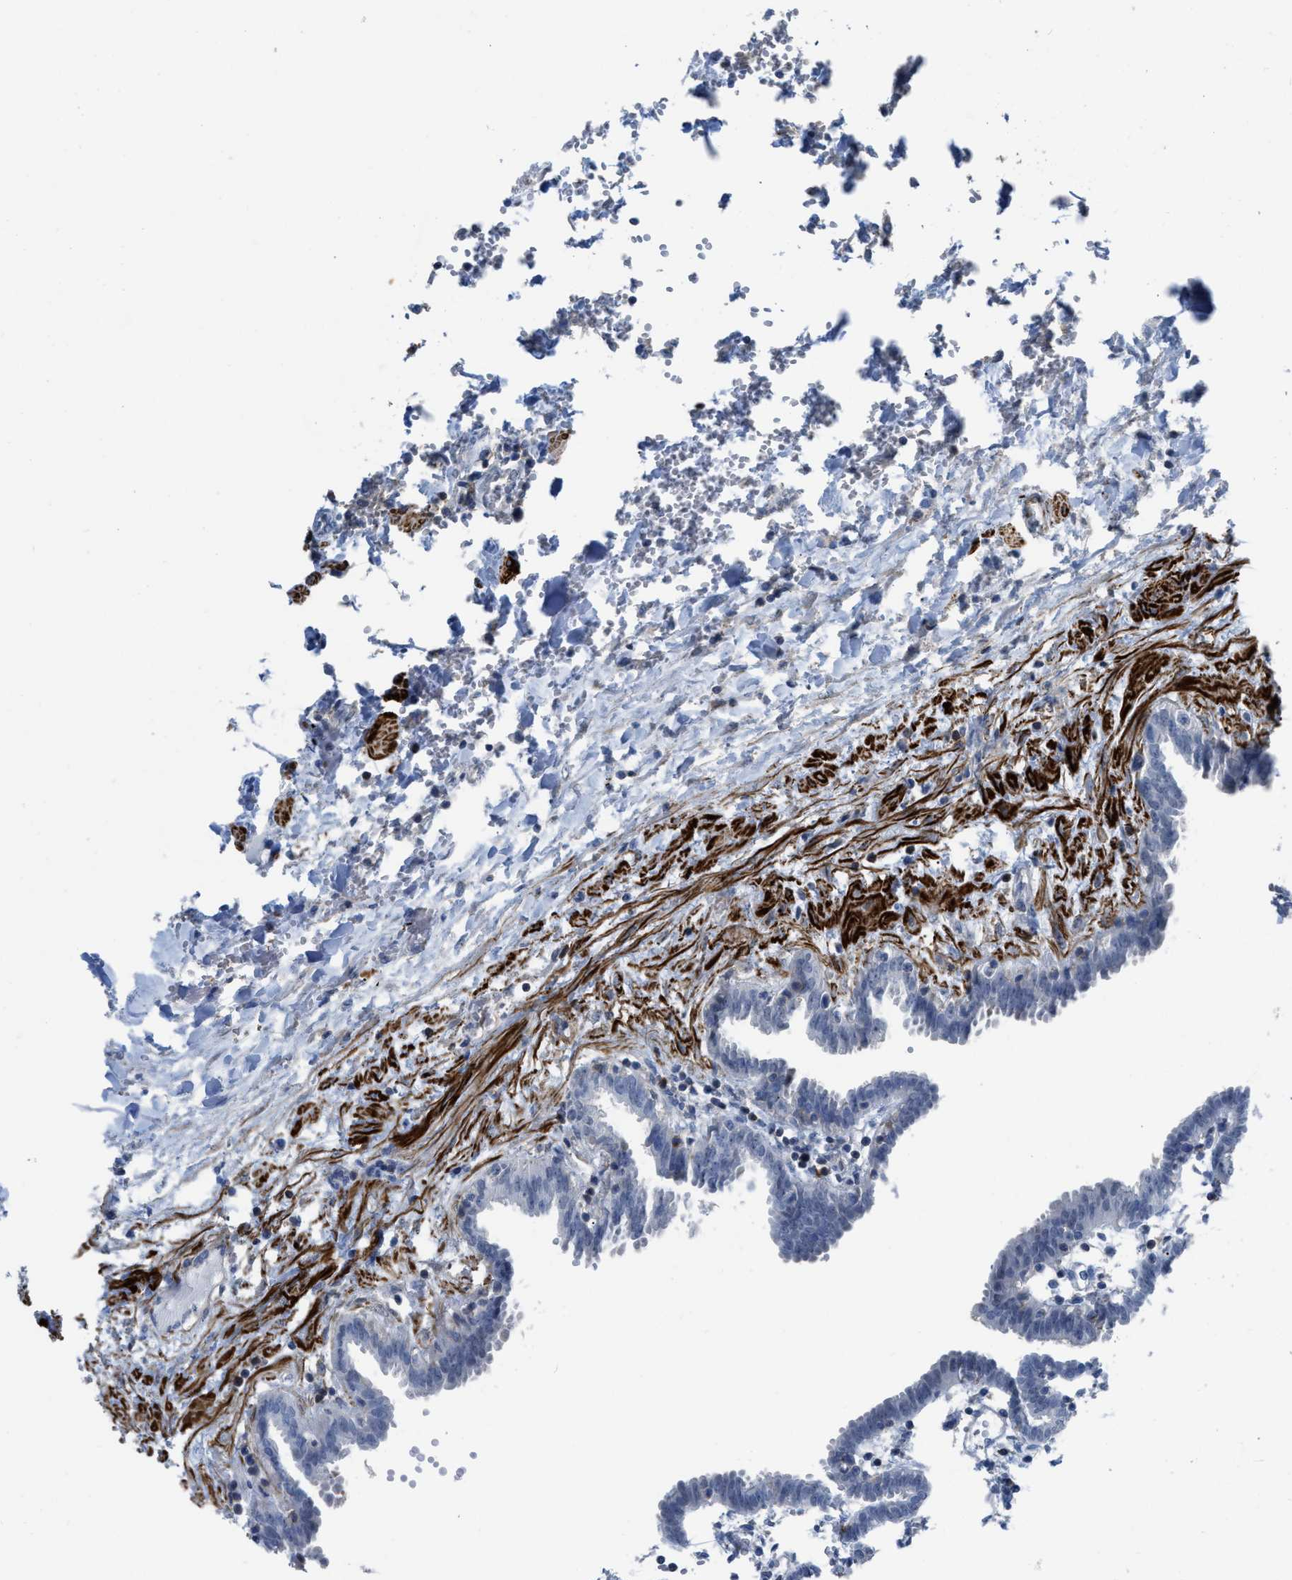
{"staining": {"intensity": "negative", "quantity": "none", "location": "none"}, "tissue": "fallopian tube", "cell_type": "Glandular cells", "image_type": "normal", "snomed": [{"axis": "morphology", "description": "Normal tissue, NOS"}, {"axis": "topography", "description": "Fallopian tube"}, {"axis": "topography", "description": "Placenta"}], "caption": "The image reveals no significant expression in glandular cells of fallopian tube.", "gene": "PRMT2", "patient": {"sex": "female", "age": 32}}